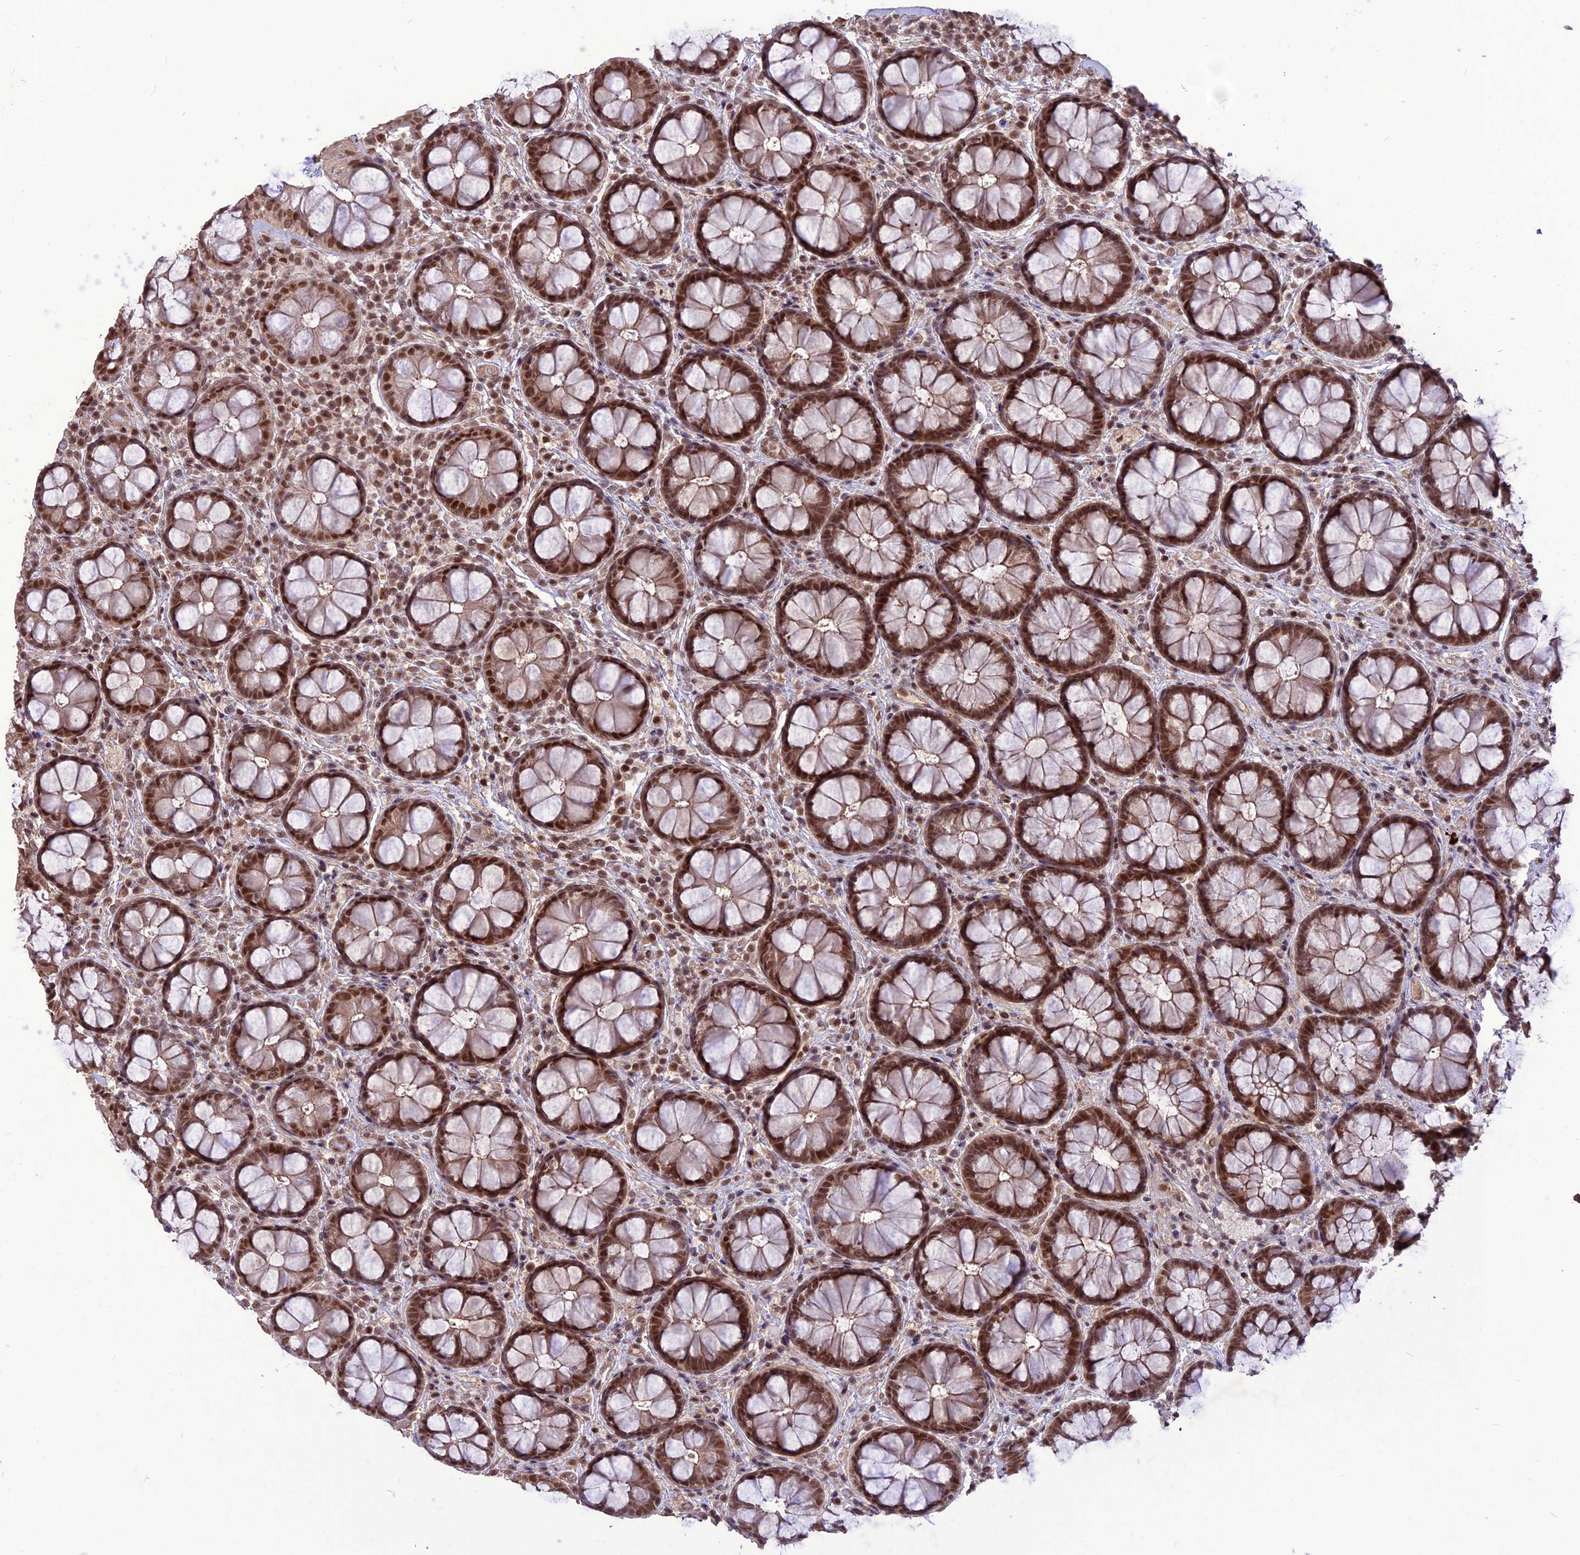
{"staining": {"intensity": "strong", "quantity": ">75%", "location": "nuclear"}, "tissue": "rectum", "cell_type": "Glandular cells", "image_type": "normal", "snomed": [{"axis": "morphology", "description": "Normal tissue, NOS"}, {"axis": "topography", "description": "Rectum"}], "caption": "Immunohistochemical staining of unremarkable human rectum reveals strong nuclear protein expression in approximately >75% of glandular cells.", "gene": "DIS3", "patient": {"sex": "male", "age": 83}}